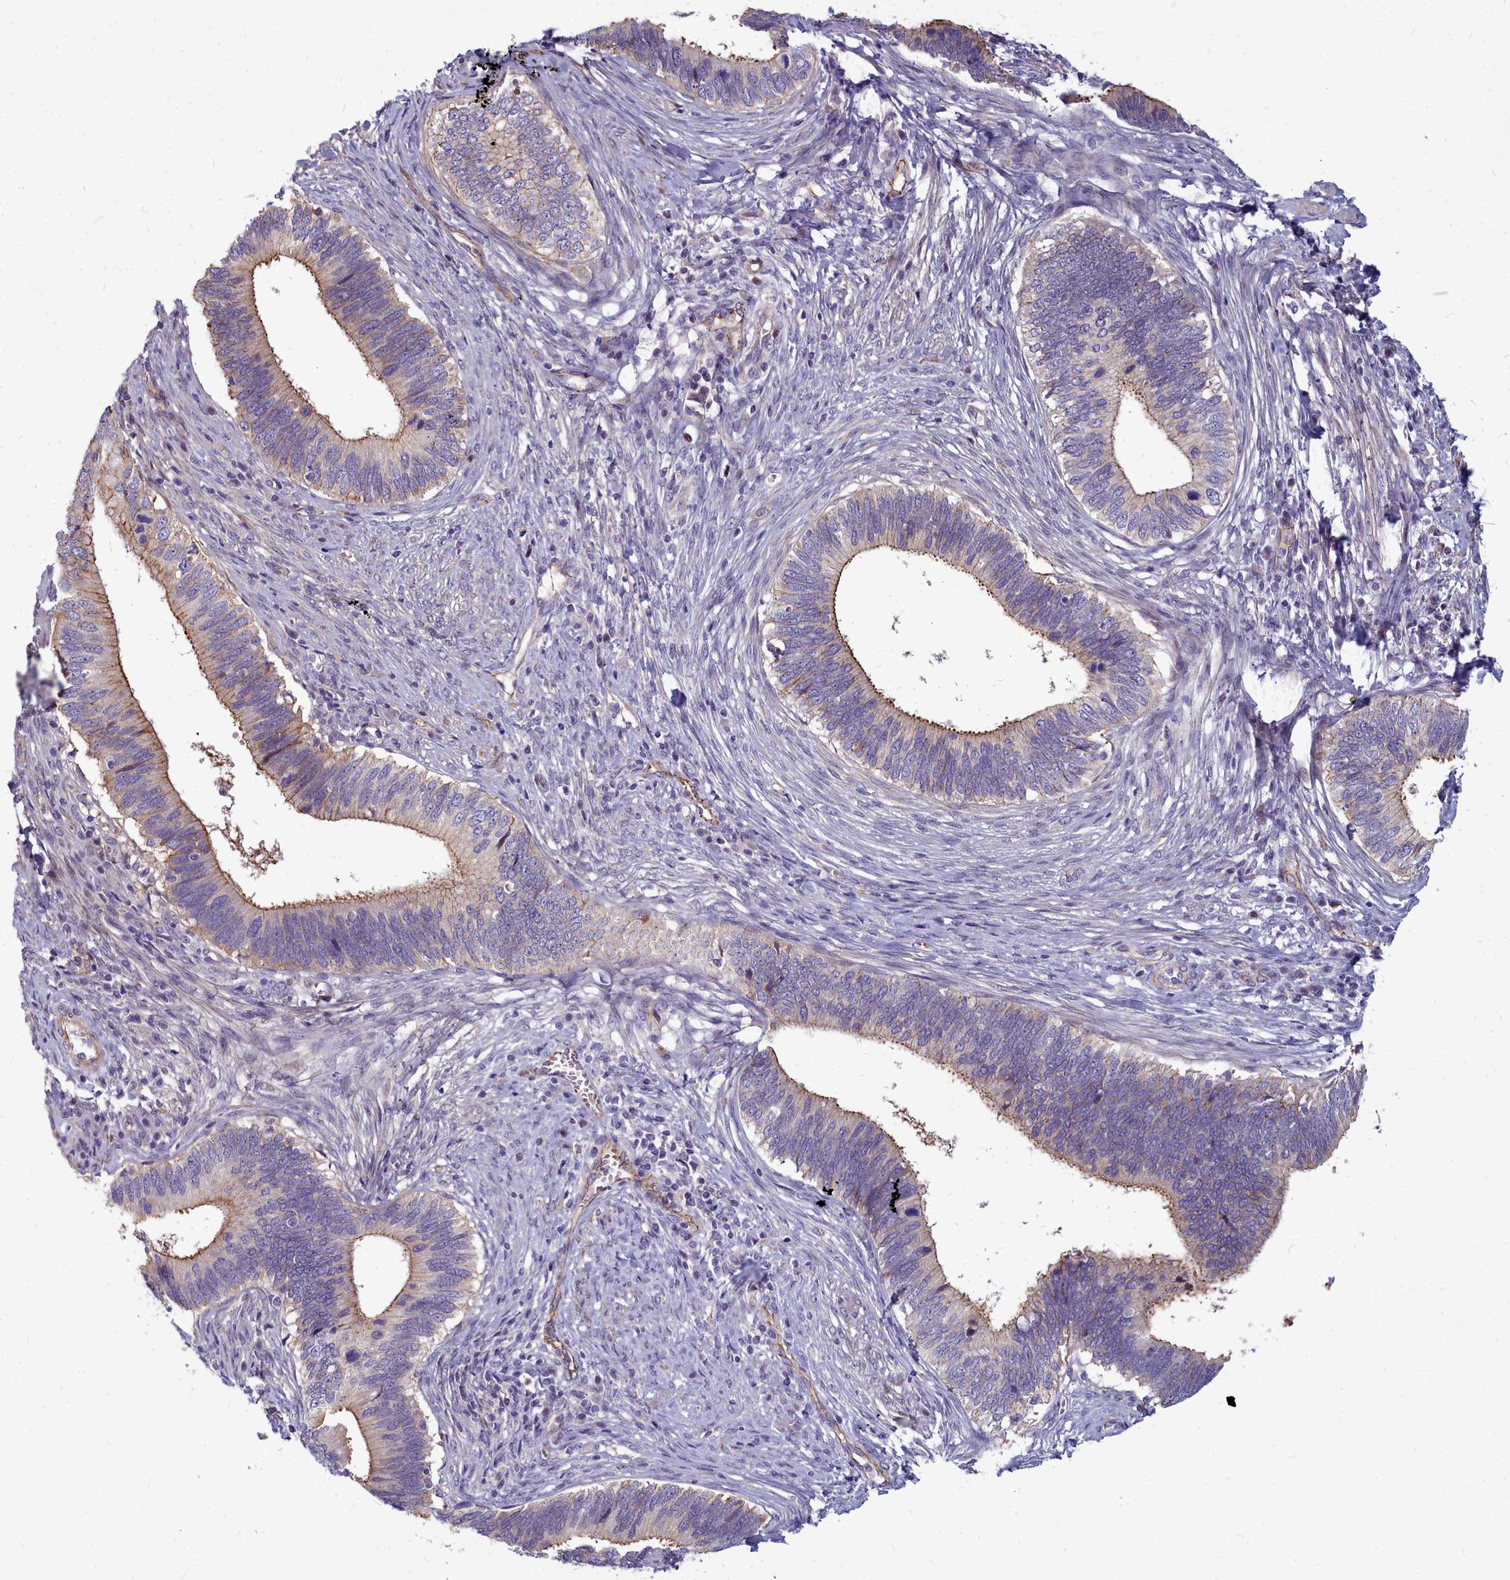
{"staining": {"intensity": "weak", "quantity": "25%-75%", "location": "cytoplasmic/membranous"}, "tissue": "cervical cancer", "cell_type": "Tumor cells", "image_type": "cancer", "snomed": [{"axis": "morphology", "description": "Adenocarcinoma, NOS"}, {"axis": "topography", "description": "Cervix"}], "caption": "A brown stain highlights weak cytoplasmic/membranous staining of a protein in human cervical cancer (adenocarcinoma) tumor cells.", "gene": "TTC5", "patient": {"sex": "female", "age": 42}}